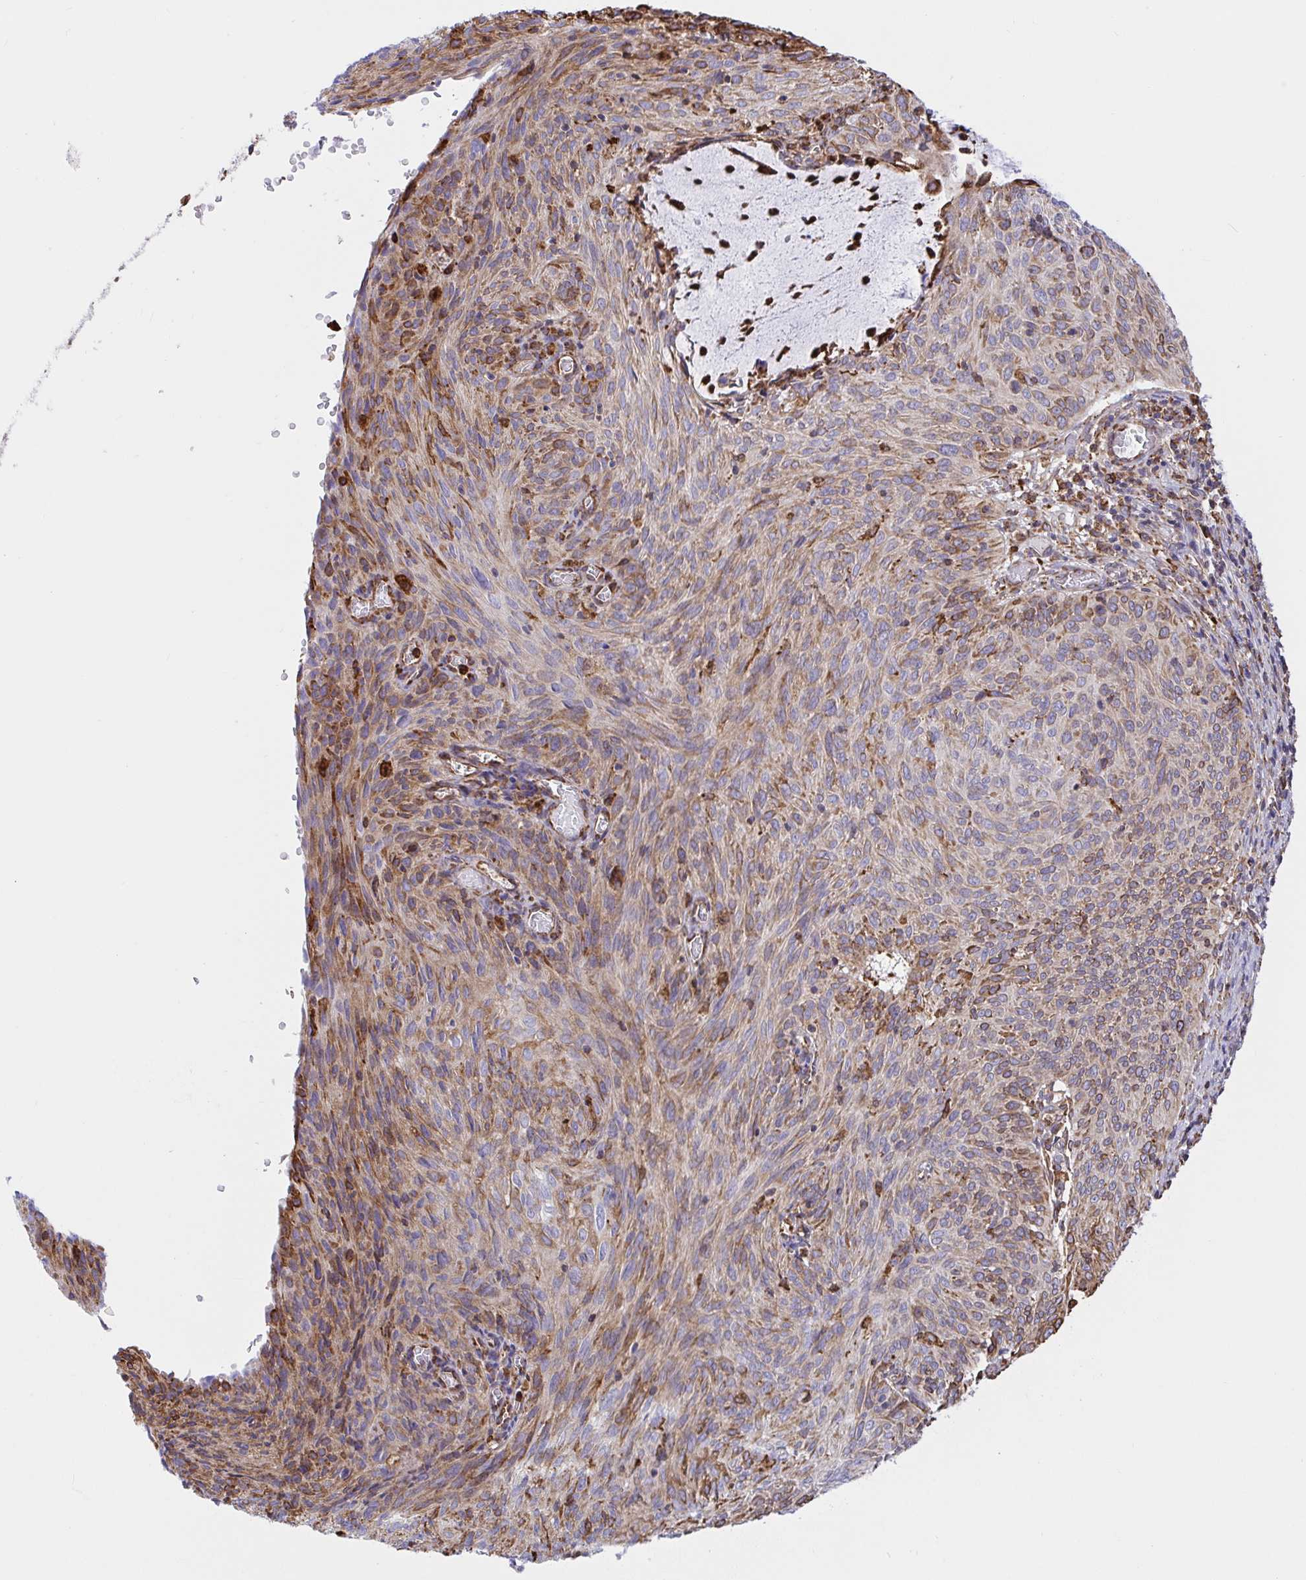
{"staining": {"intensity": "moderate", "quantity": ">75%", "location": "cytoplasmic/membranous"}, "tissue": "cervical cancer", "cell_type": "Tumor cells", "image_type": "cancer", "snomed": [{"axis": "morphology", "description": "Squamous cell carcinoma, NOS"}, {"axis": "topography", "description": "Cervix"}], "caption": "Brown immunohistochemical staining in human squamous cell carcinoma (cervical) reveals moderate cytoplasmic/membranous positivity in approximately >75% of tumor cells.", "gene": "CLGN", "patient": {"sex": "female", "age": 49}}